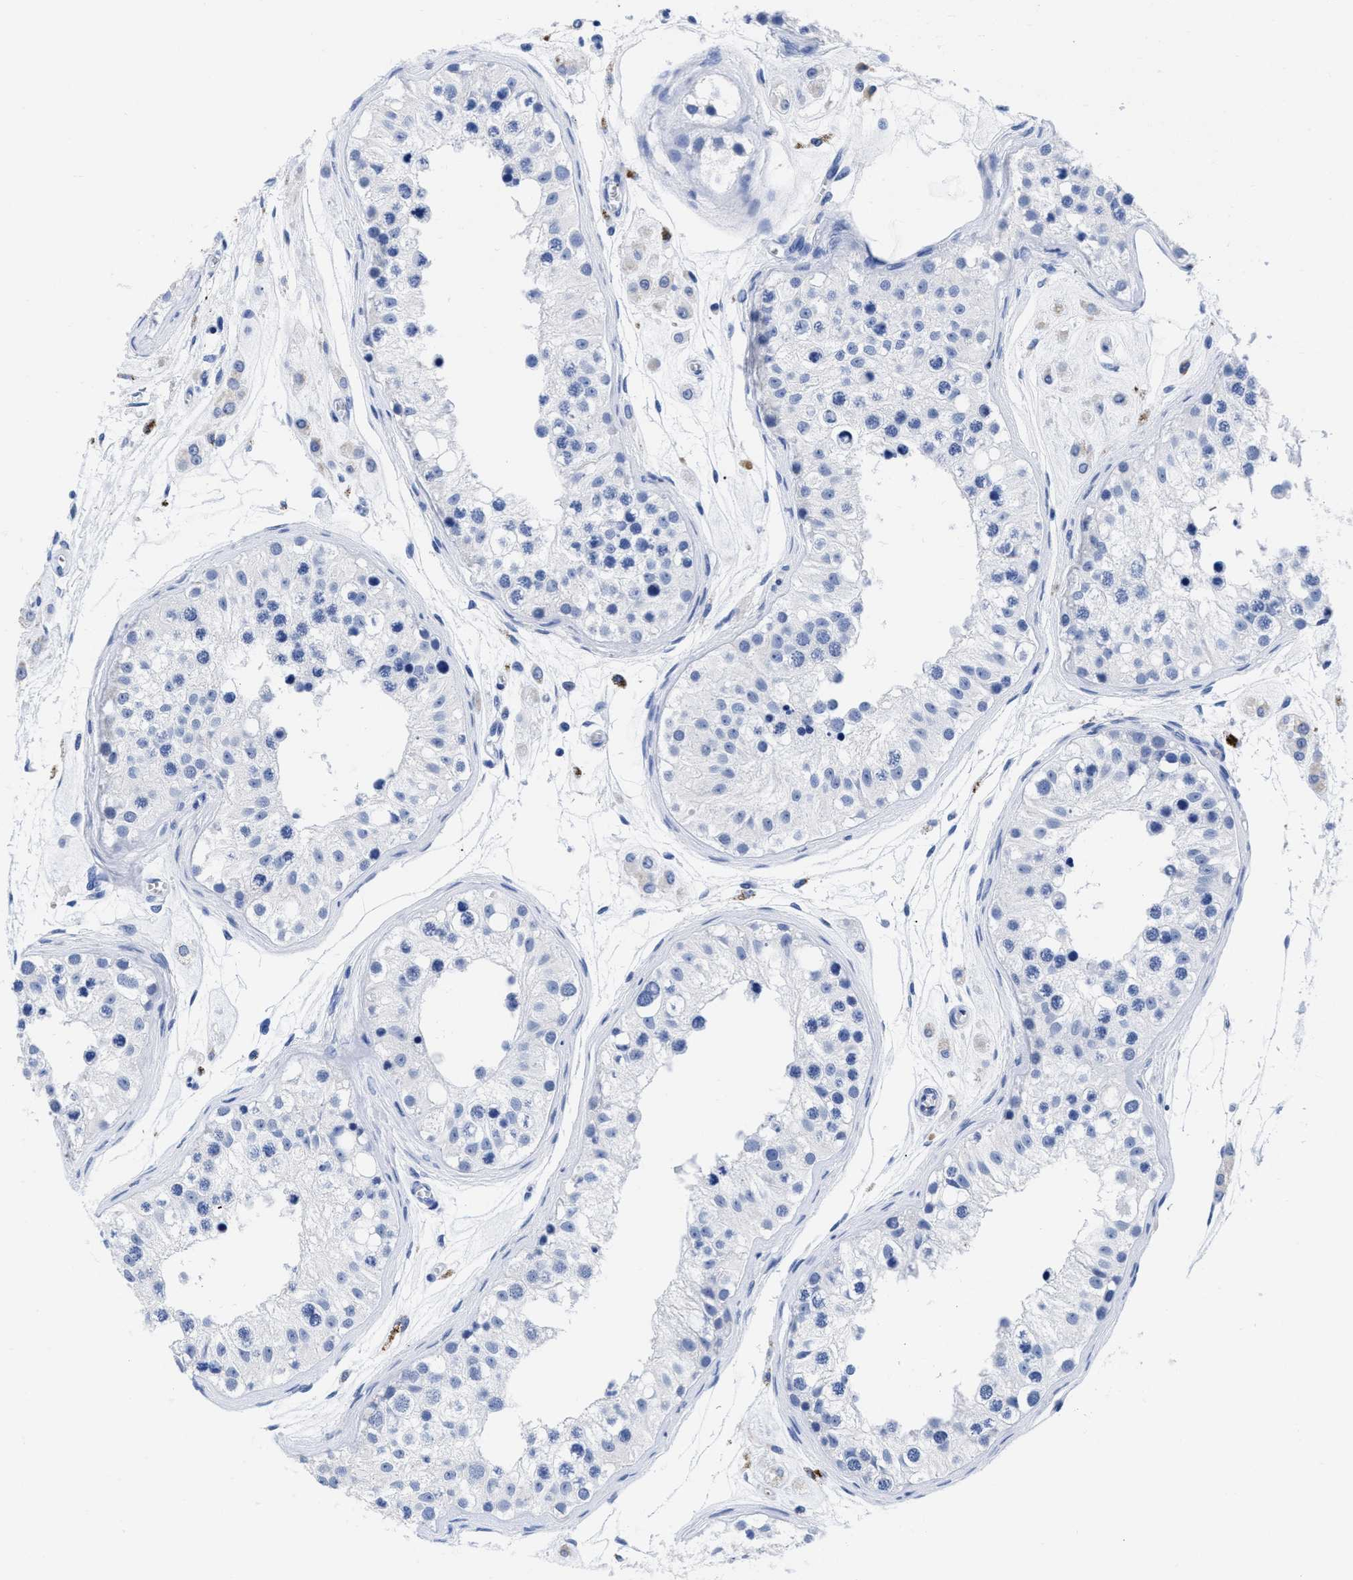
{"staining": {"intensity": "negative", "quantity": "none", "location": "none"}, "tissue": "testis", "cell_type": "Cells in seminiferous ducts", "image_type": "normal", "snomed": [{"axis": "morphology", "description": "Normal tissue, NOS"}, {"axis": "morphology", "description": "Adenocarcinoma, metastatic, NOS"}, {"axis": "topography", "description": "Testis"}], "caption": "The image demonstrates no significant staining in cells in seminiferous ducts of testis.", "gene": "TREML1", "patient": {"sex": "male", "age": 26}}